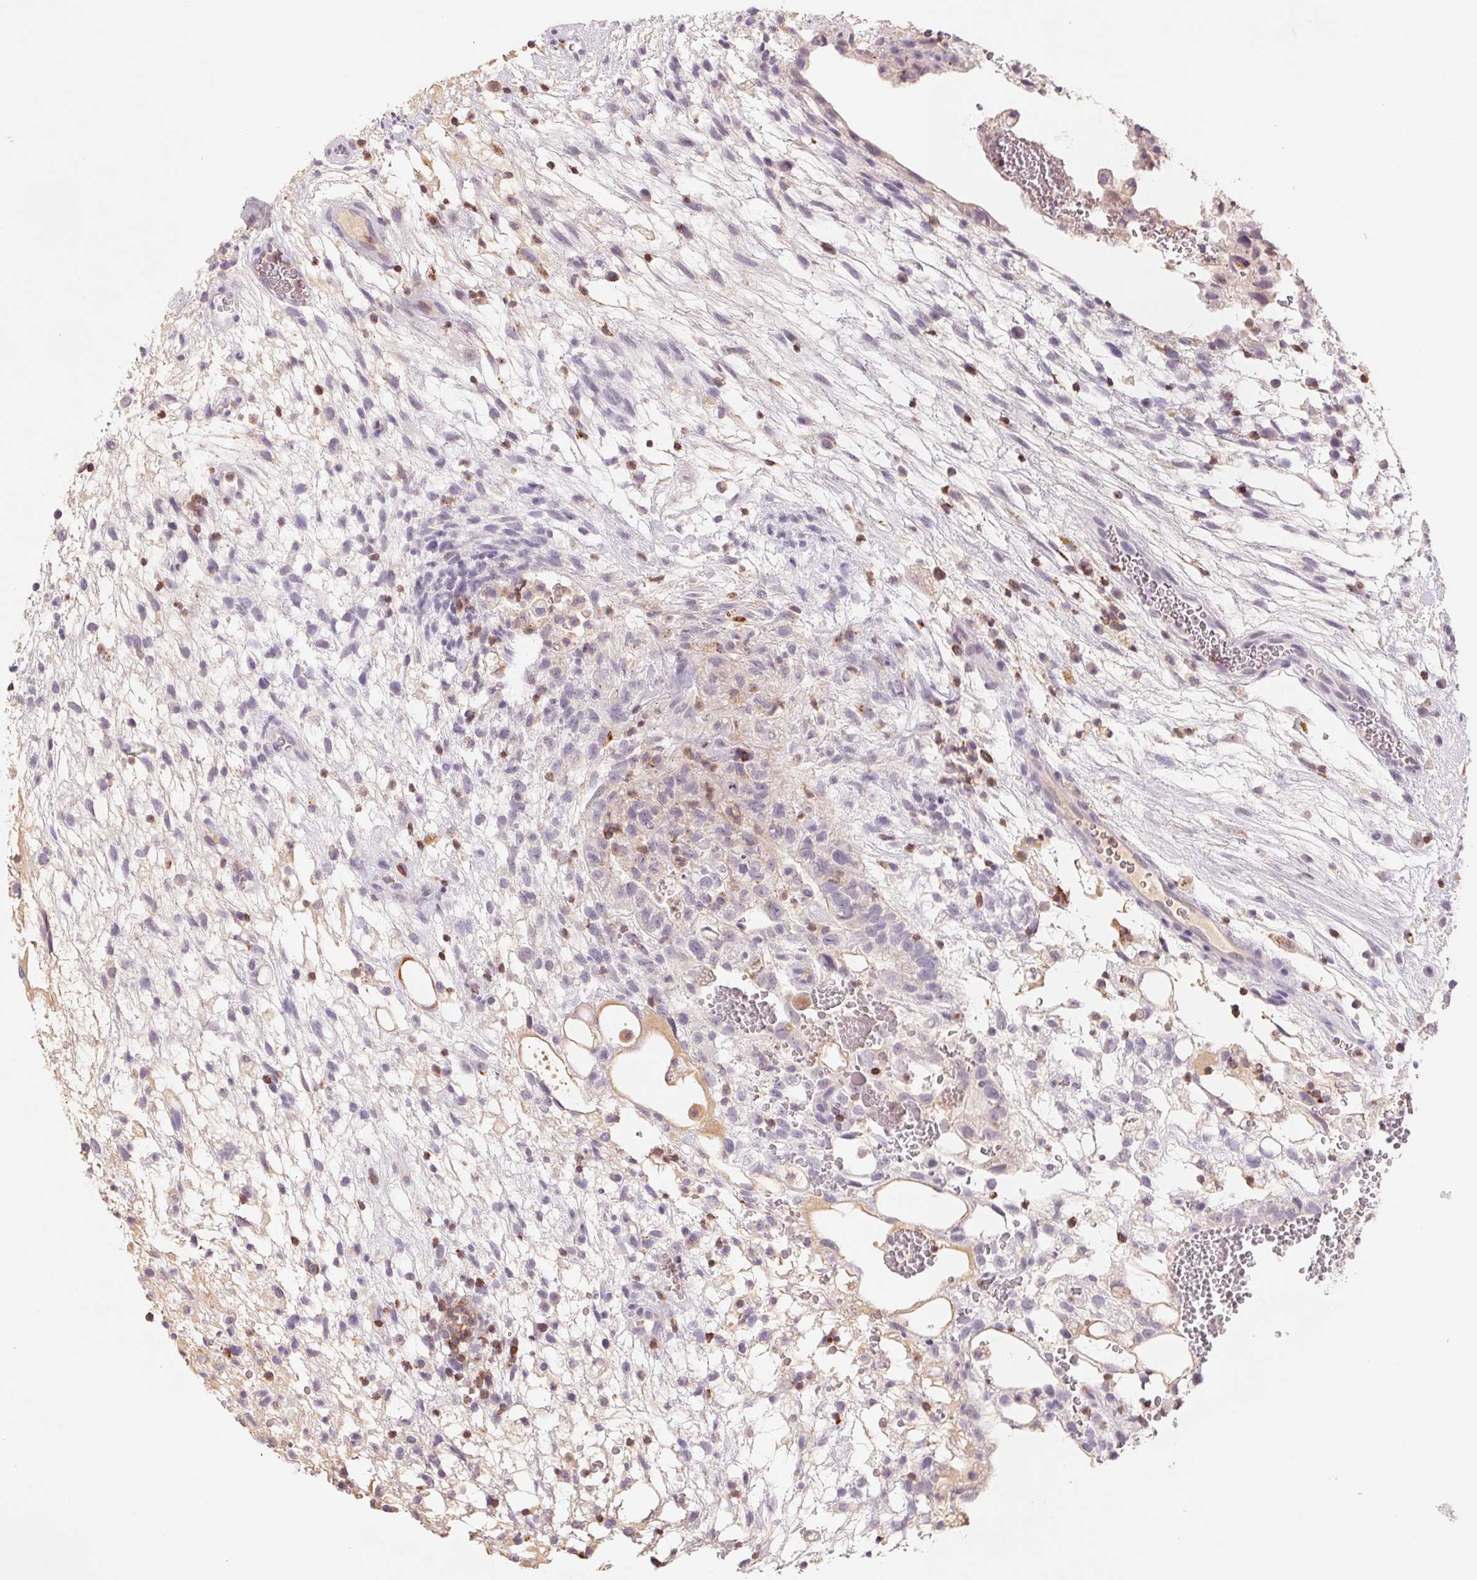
{"staining": {"intensity": "negative", "quantity": "none", "location": "none"}, "tissue": "testis cancer", "cell_type": "Tumor cells", "image_type": "cancer", "snomed": [{"axis": "morphology", "description": "Normal tissue, NOS"}, {"axis": "morphology", "description": "Carcinoma, Embryonal, NOS"}, {"axis": "topography", "description": "Testis"}], "caption": "DAB immunohistochemical staining of embryonal carcinoma (testis) exhibits no significant staining in tumor cells.", "gene": "KIF26A", "patient": {"sex": "male", "age": 32}}